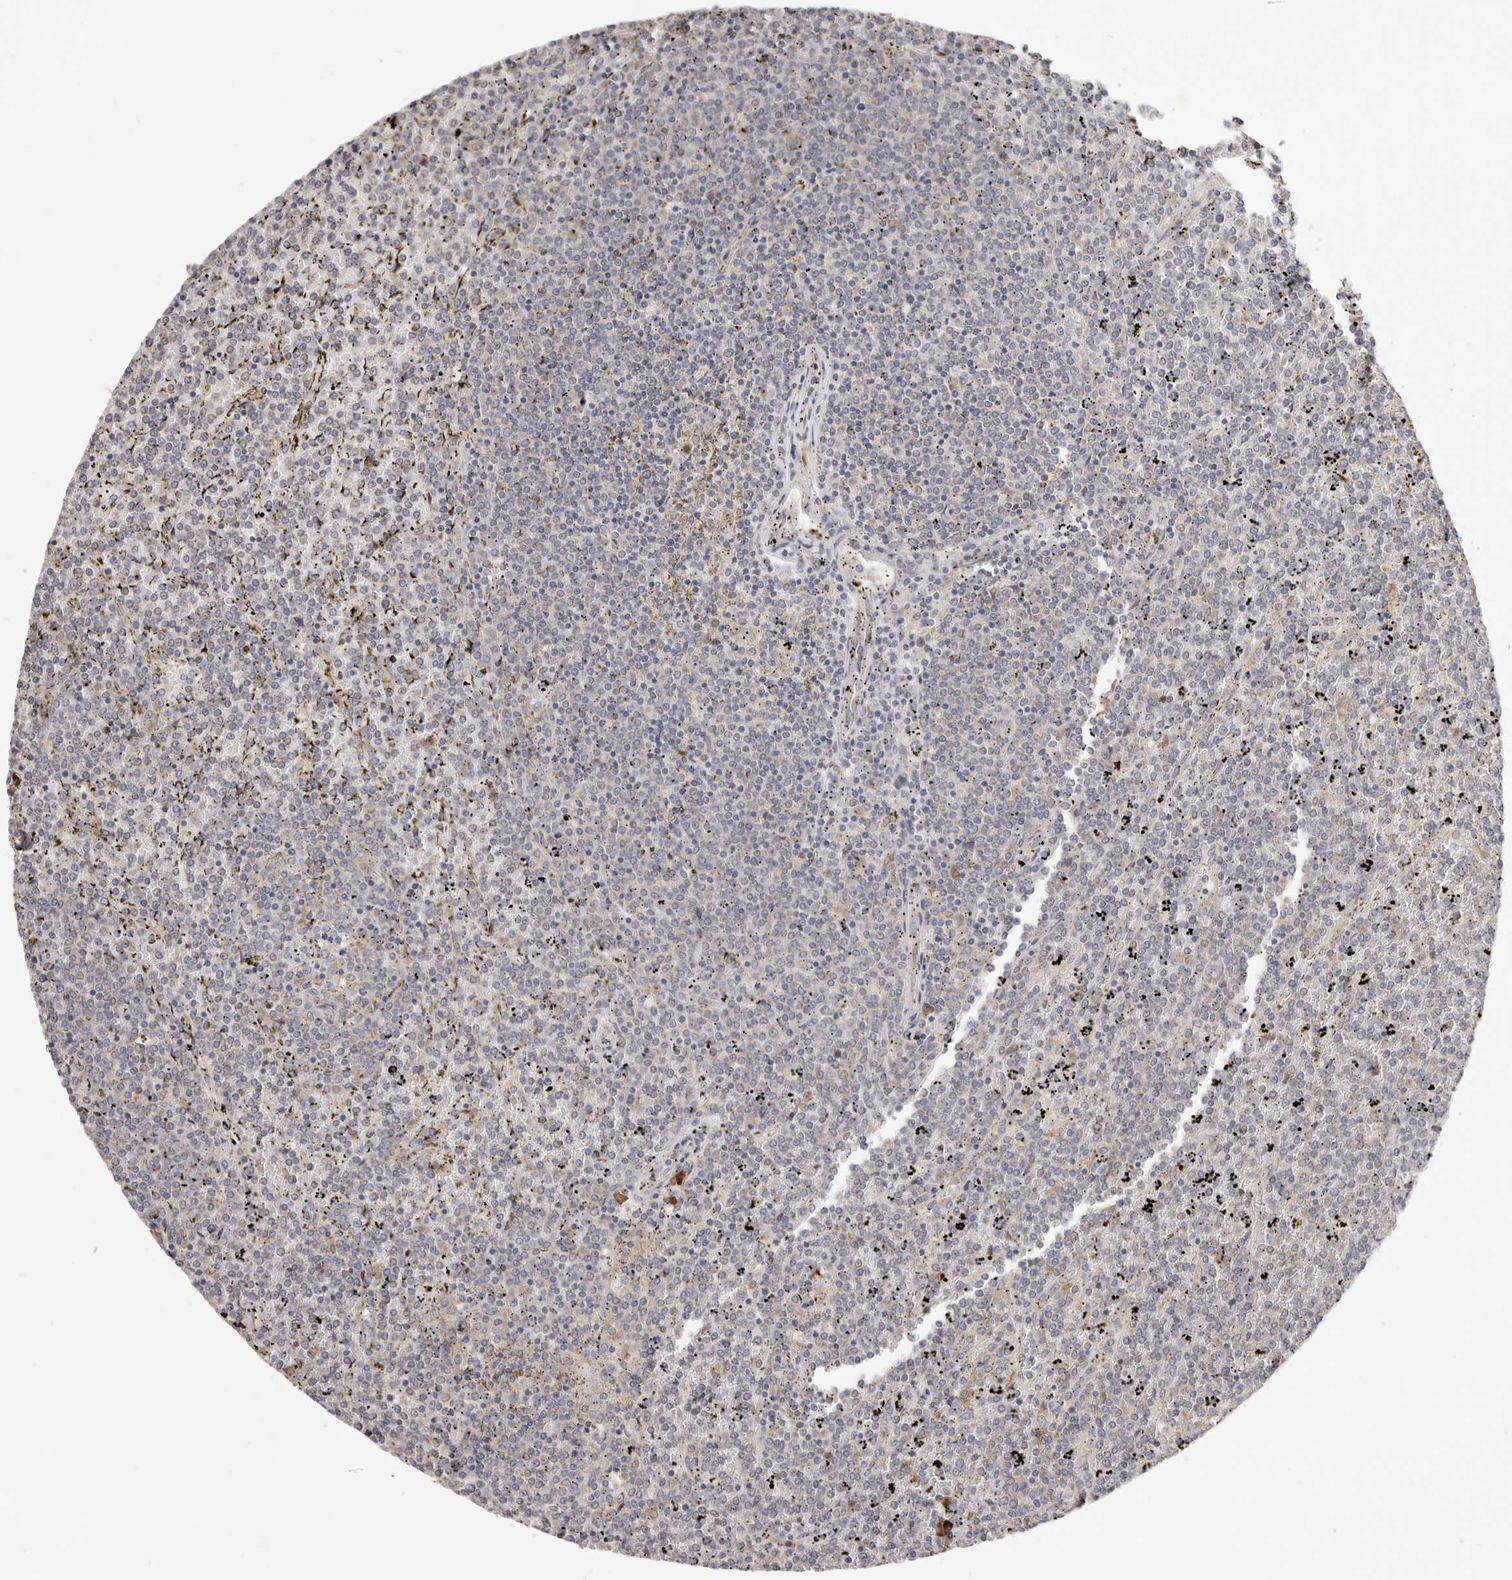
{"staining": {"intensity": "negative", "quantity": "none", "location": "none"}, "tissue": "lymphoma", "cell_type": "Tumor cells", "image_type": "cancer", "snomed": [{"axis": "morphology", "description": "Malignant lymphoma, non-Hodgkin's type, Low grade"}, {"axis": "topography", "description": "Spleen"}], "caption": "IHC photomicrograph of low-grade malignant lymphoma, non-Hodgkin's type stained for a protein (brown), which exhibits no staining in tumor cells.", "gene": "WDR77", "patient": {"sex": "female", "age": 19}}